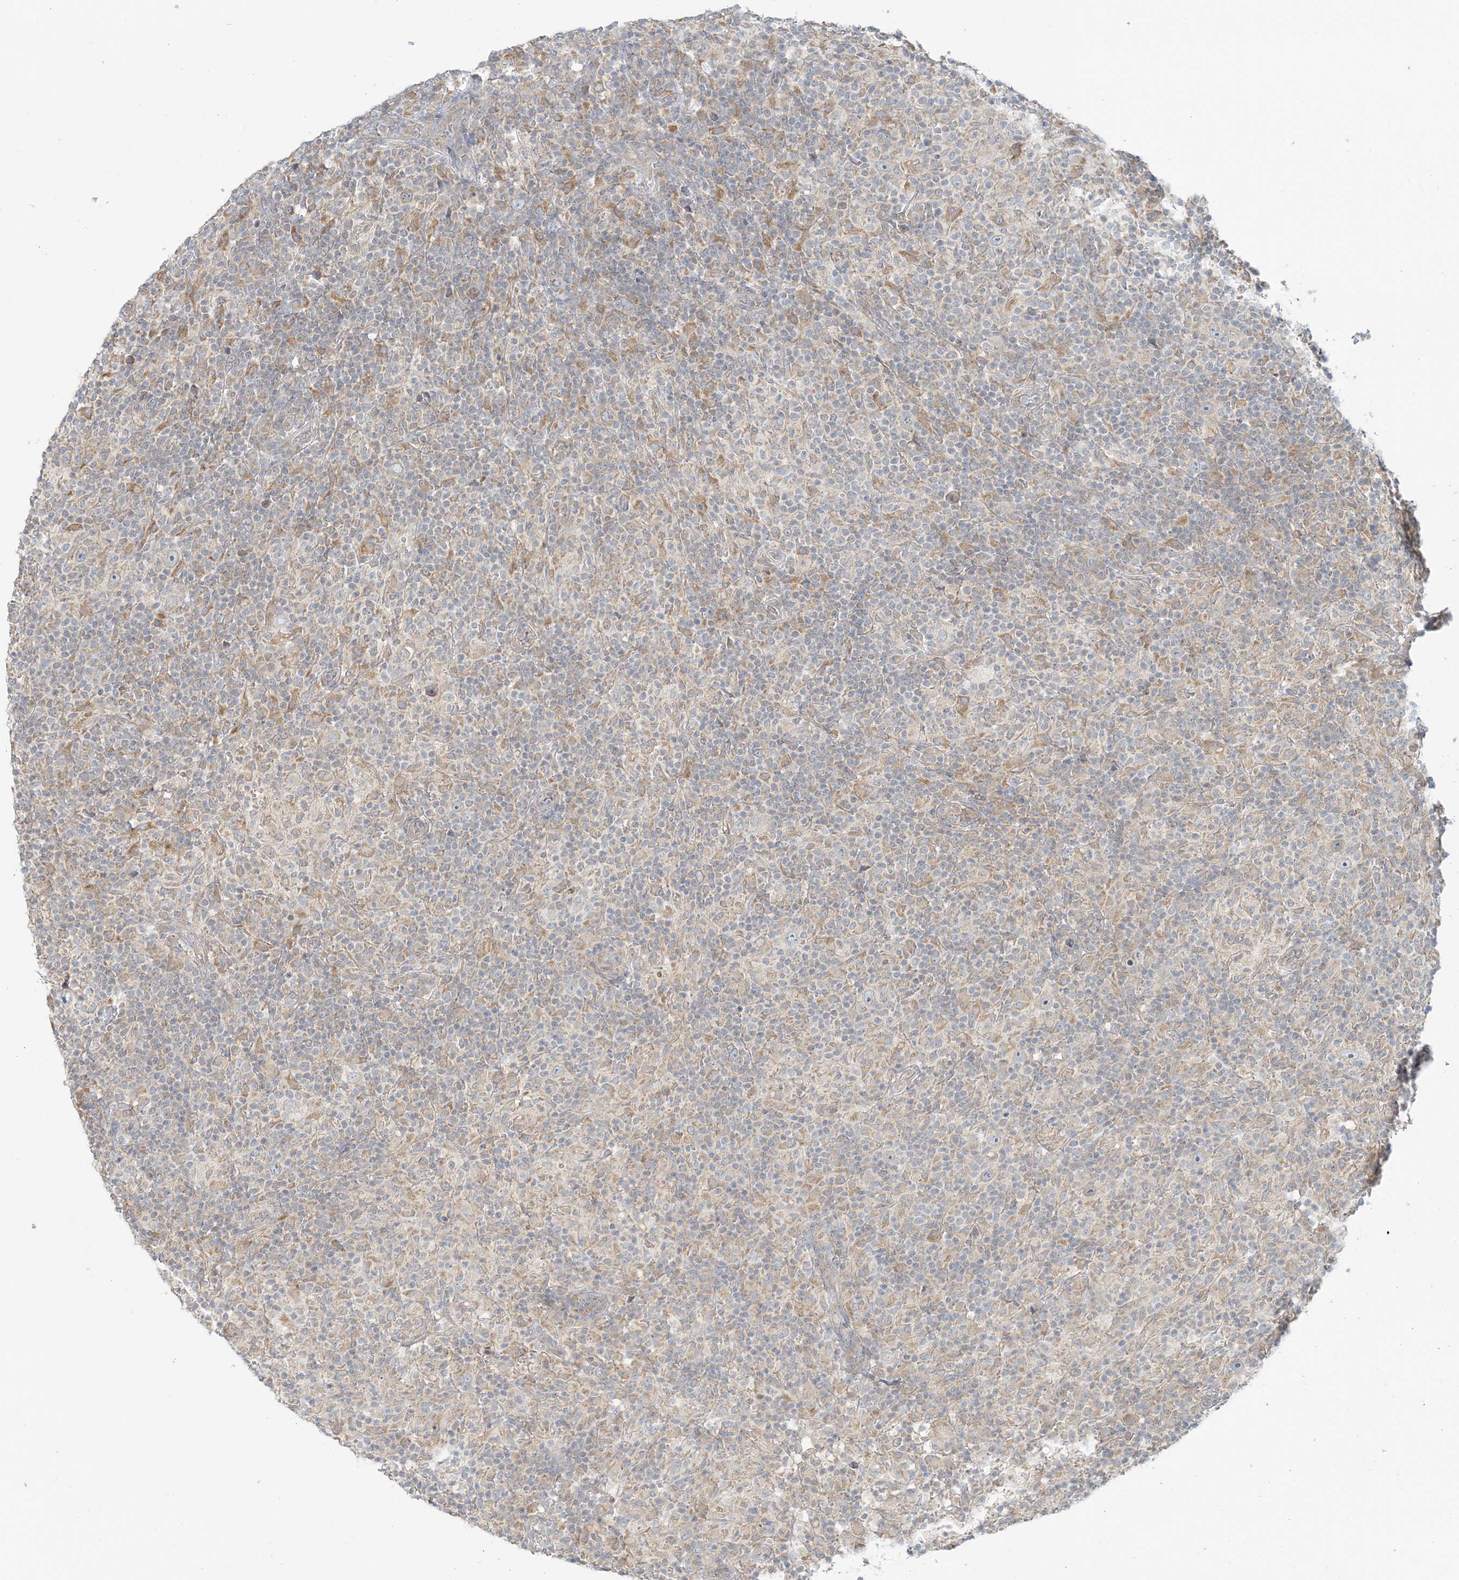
{"staining": {"intensity": "weak", "quantity": "25%-75%", "location": "cytoplasmic/membranous"}, "tissue": "lymphoma", "cell_type": "Tumor cells", "image_type": "cancer", "snomed": [{"axis": "morphology", "description": "Hodgkin's disease, NOS"}, {"axis": "topography", "description": "Lymph node"}], "caption": "An immunohistochemistry photomicrograph of neoplastic tissue is shown. Protein staining in brown labels weak cytoplasmic/membranous positivity in Hodgkin's disease within tumor cells. (DAB (3,3'-diaminobenzidine) = brown stain, brightfield microscopy at high magnification).", "gene": "EEFSEC", "patient": {"sex": "male", "age": 70}}